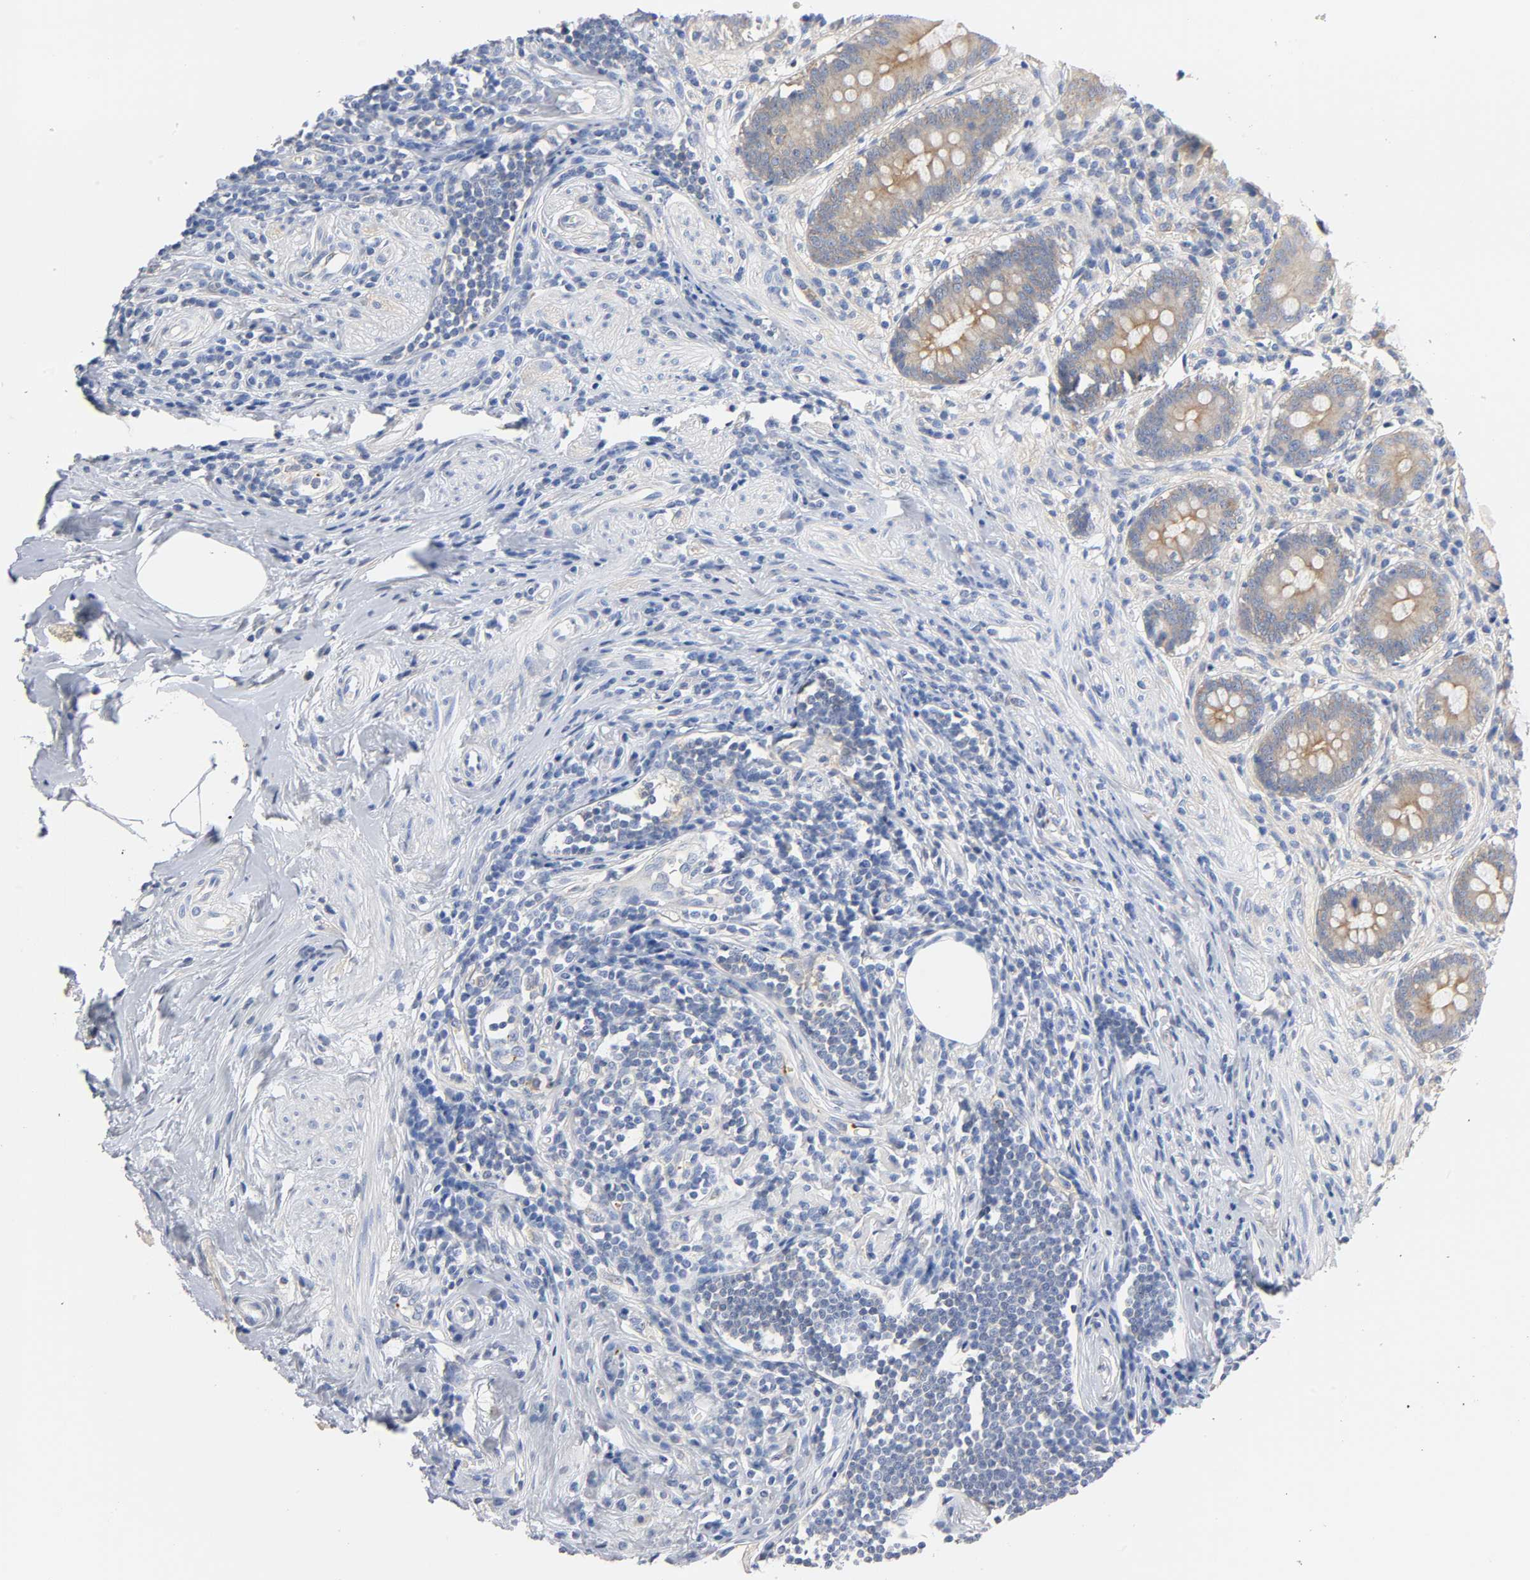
{"staining": {"intensity": "weak", "quantity": "25%-75%", "location": "cytoplasmic/membranous"}, "tissue": "appendix", "cell_type": "Glandular cells", "image_type": "normal", "snomed": [{"axis": "morphology", "description": "Normal tissue, NOS"}, {"axis": "topography", "description": "Appendix"}], "caption": "IHC micrograph of unremarkable appendix stained for a protein (brown), which exhibits low levels of weak cytoplasmic/membranous expression in approximately 25%-75% of glandular cells.", "gene": "SRC", "patient": {"sex": "female", "age": 50}}